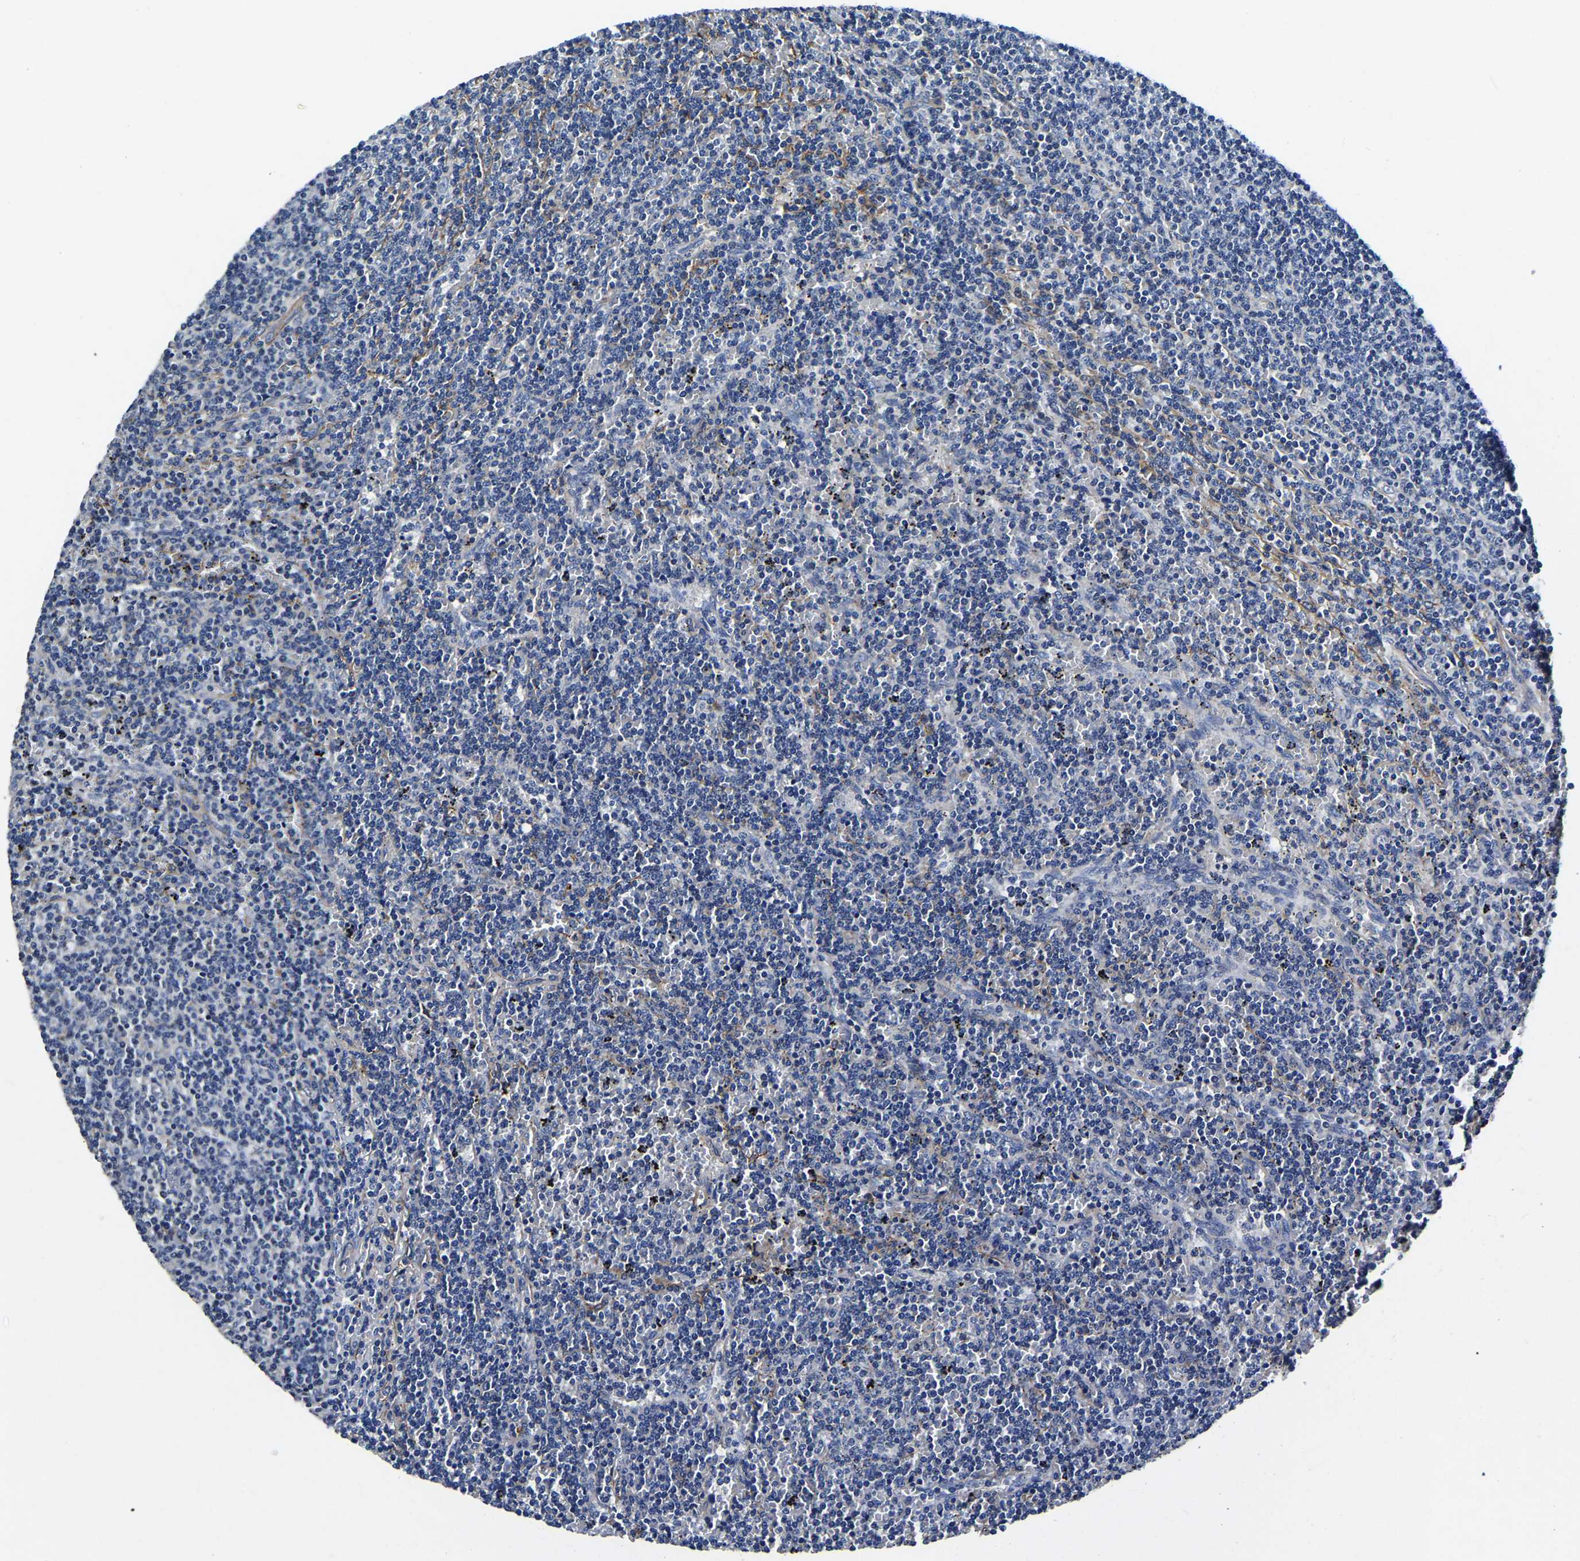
{"staining": {"intensity": "negative", "quantity": "none", "location": "none"}, "tissue": "lymphoma", "cell_type": "Tumor cells", "image_type": "cancer", "snomed": [{"axis": "morphology", "description": "Malignant lymphoma, non-Hodgkin's type, Low grade"}, {"axis": "topography", "description": "Spleen"}], "caption": "Human lymphoma stained for a protein using IHC exhibits no staining in tumor cells.", "gene": "KCTD17", "patient": {"sex": "female", "age": 50}}